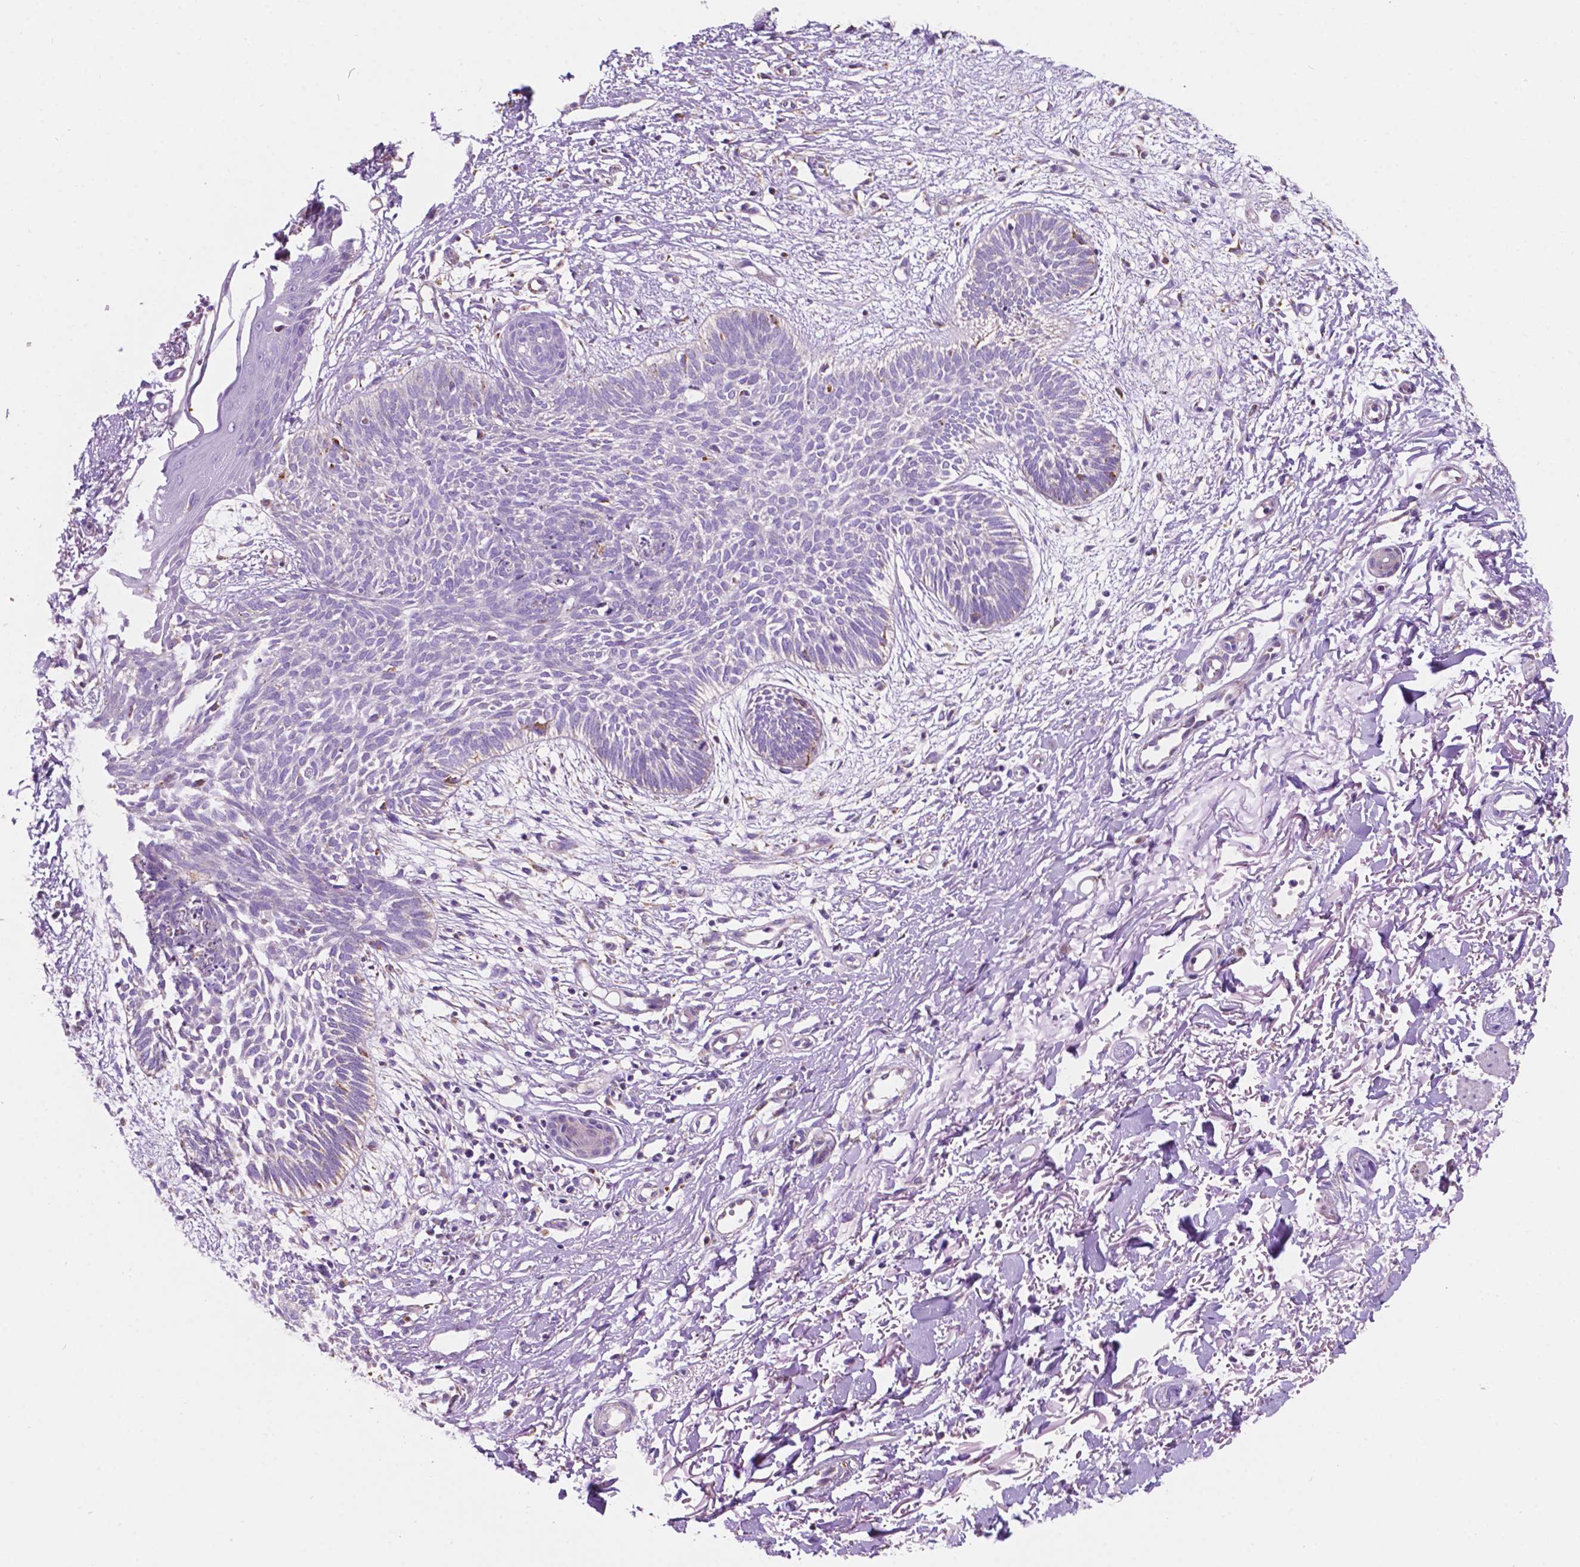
{"staining": {"intensity": "negative", "quantity": "none", "location": "none"}, "tissue": "skin cancer", "cell_type": "Tumor cells", "image_type": "cancer", "snomed": [{"axis": "morphology", "description": "Basal cell carcinoma"}, {"axis": "topography", "description": "Skin"}], "caption": "IHC image of human skin cancer (basal cell carcinoma) stained for a protein (brown), which shows no positivity in tumor cells. The staining was performed using DAB to visualize the protein expression in brown, while the nuclei were stained in blue with hematoxylin (Magnification: 20x).", "gene": "TRPV5", "patient": {"sex": "female", "age": 84}}